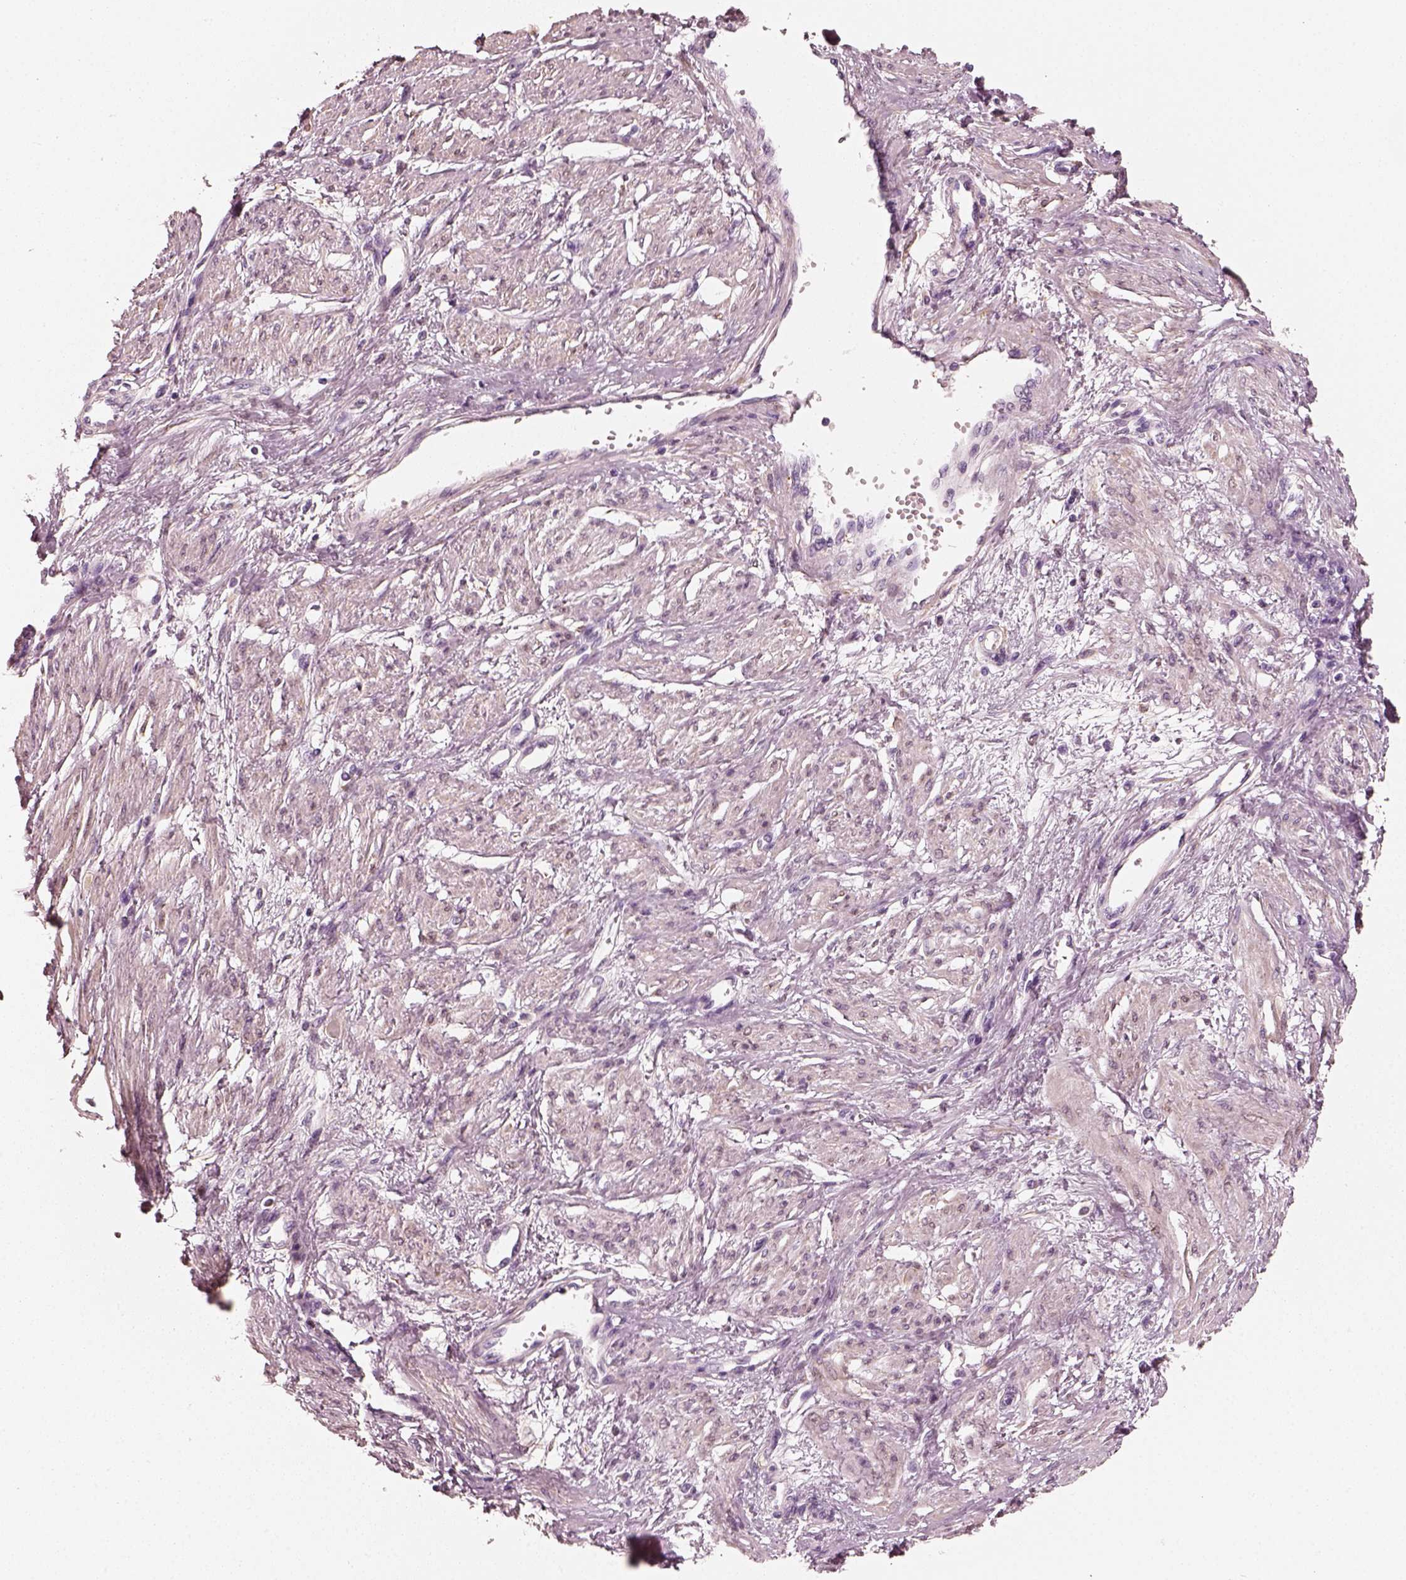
{"staining": {"intensity": "negative", "quantity": "none", "location": "none"}, "tissue": "smooth muscle", "cell_type": "Smooth muscle cells", "image_type": "normal", "snomed": [{"axis": "morphology", "description": "Normal tissue, NOS"}, {"axis": "topography", "description": "Smooth muscle"}, {"axis": "topography", "description": "Uterus"}], "caption": "Immunohistochemistry histopathology image of unremarkable smooth muscle: human smooth muscle stained with DAB demonstrates no significant protein positivity in smooth muscle cells. The staining is performed using DAB (3,3'-diaminobenzidine) brown chromogen with nuclei counter-stained in using hematoxylin.", "gene": "RS1", "patient": {"sex": "female", "age": 39}}